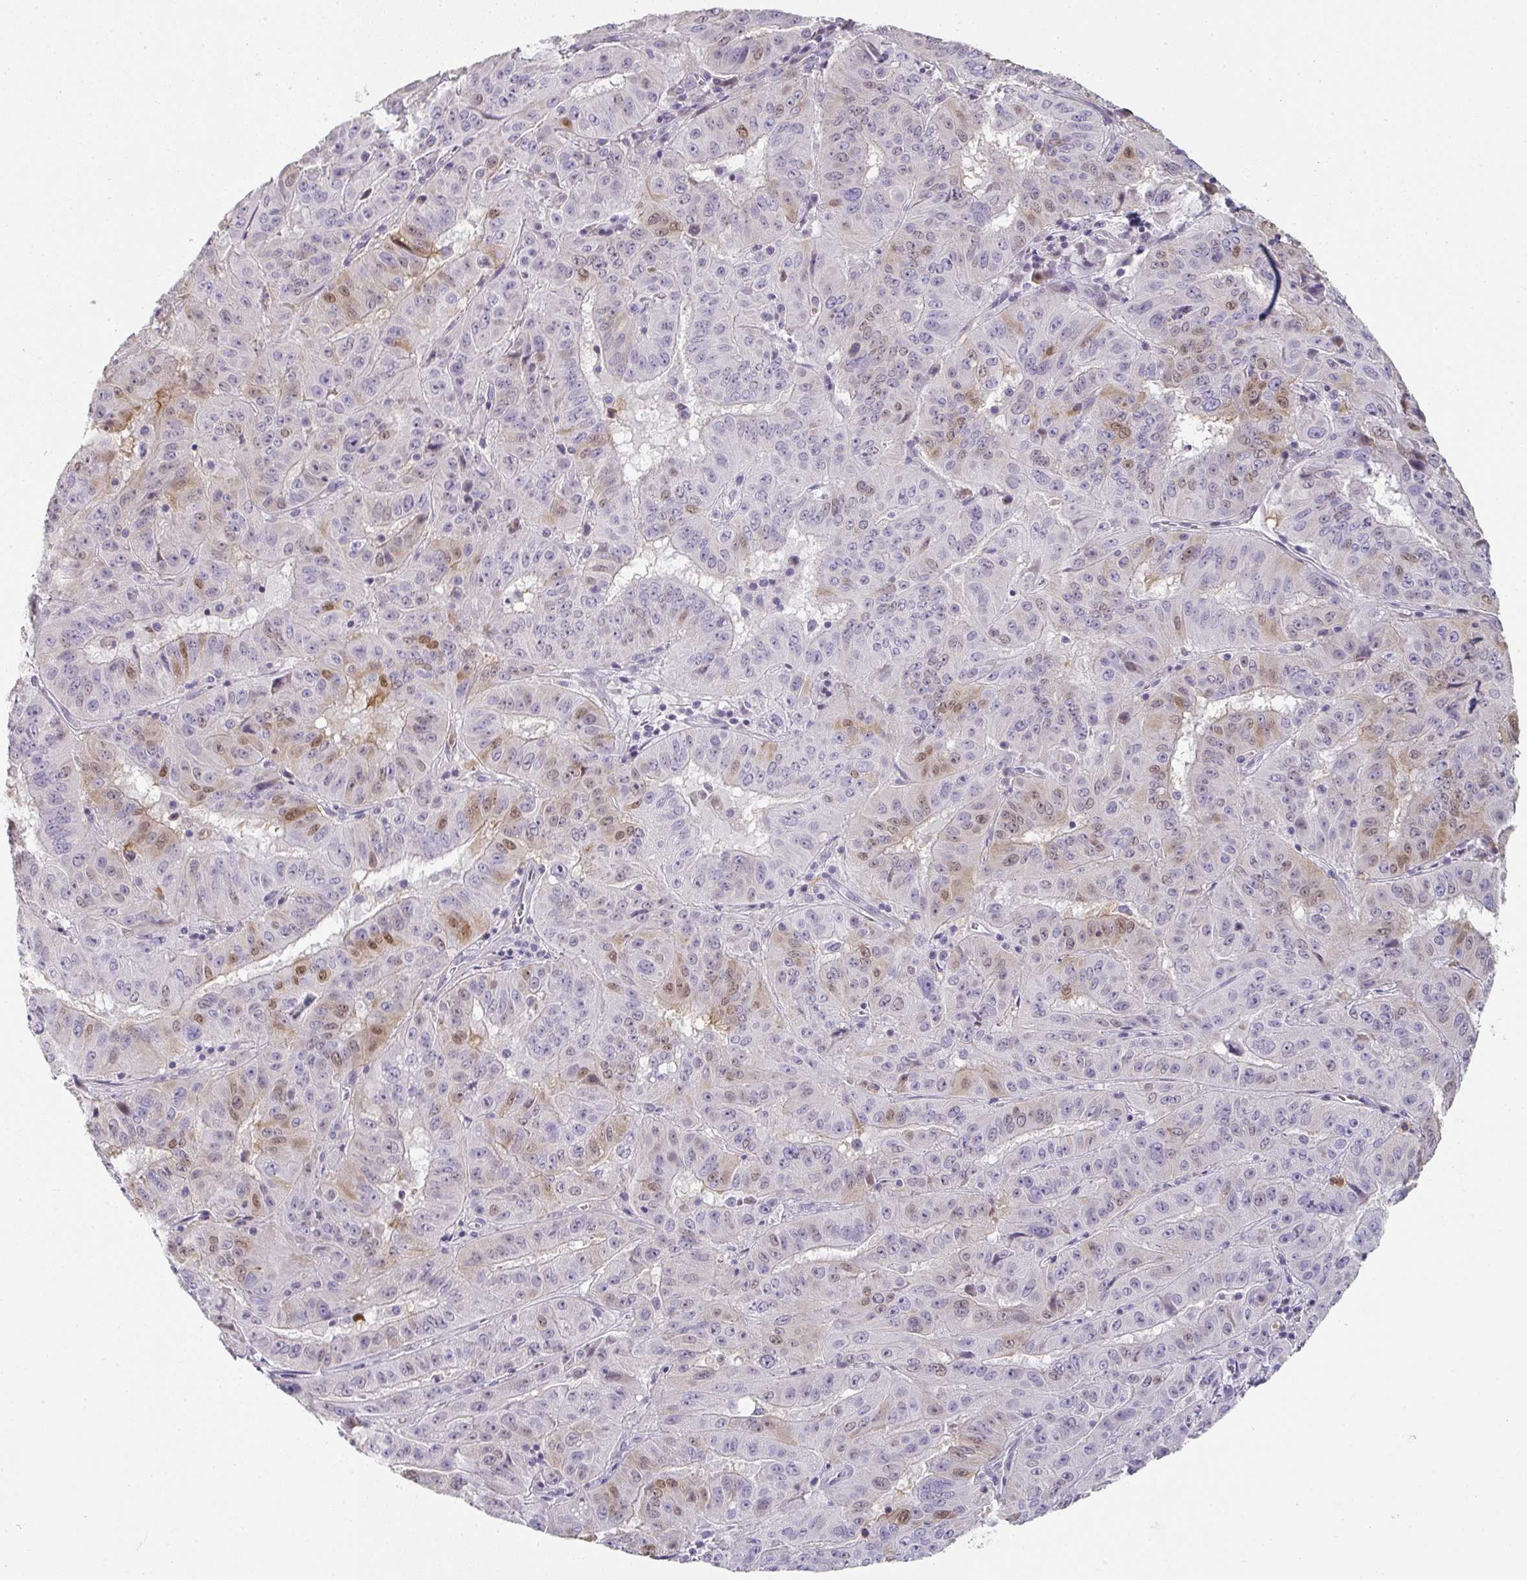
{"staining": {"intensity": "moderate", "quantity": "<25%", "location": "nuclear"}, "tissue": "pancreatic cancer", "cell_type": "Tumor cells", "image_type": "cancer", "snomed": [{"axis": "morphology", "description": "Adenocarcinoma, NOS"}, {"axis": "topography", "description": "Pancreas"}], "caption": "Pancreatic adenocarcinoma stained for a protein reveals moderate nuclear positivity in tumor cells.", "gene": "A1CF", "patient": {"sex": "male", "age": 63}}